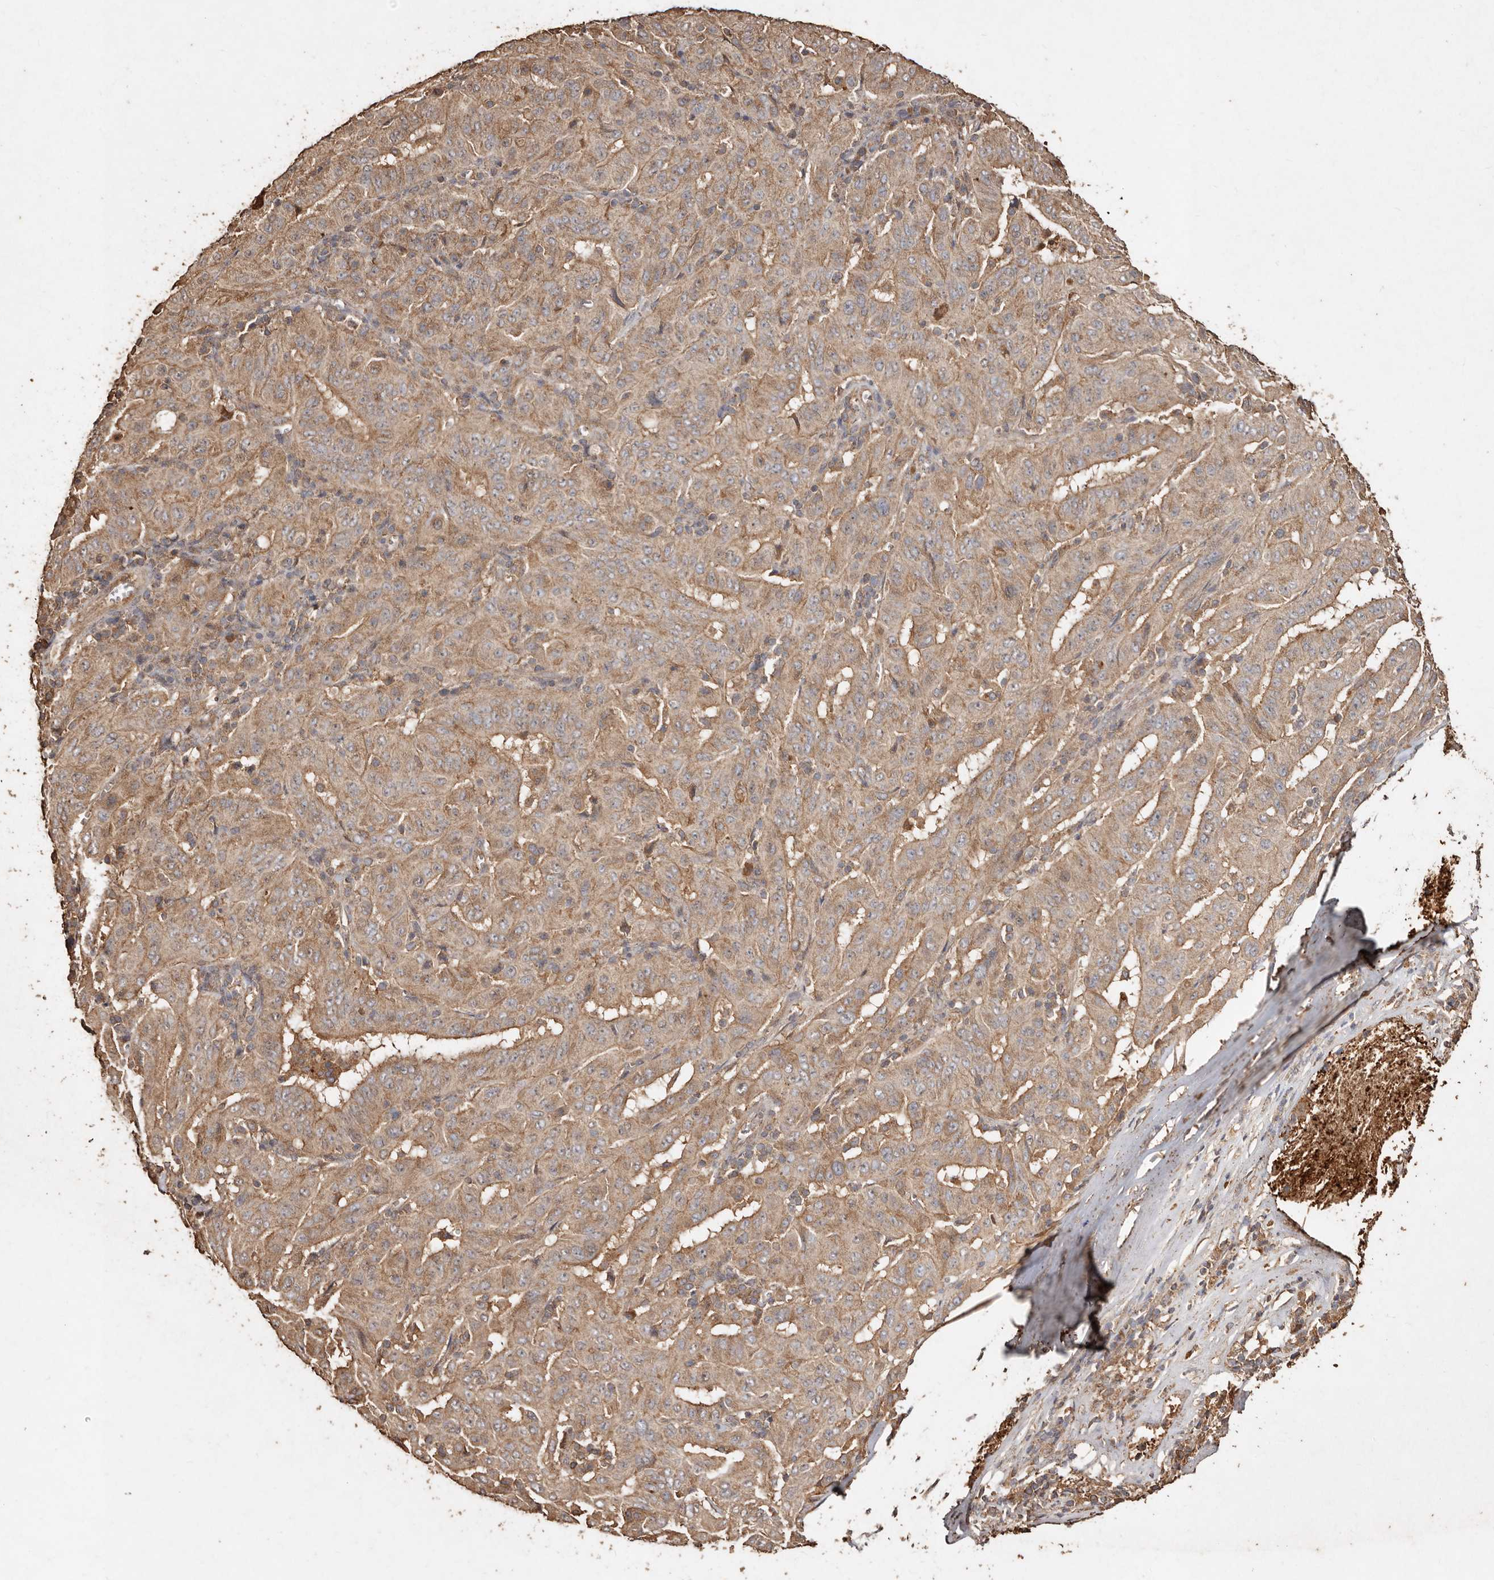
{"staining": {"intensity": "moderate", "quantity": ">75%", "location": "cytoplasmic/membranous"}, "tissue": "pancreatic cancer", "cell_type": "Tumor cells", "image_type": "cancer", "snomed": [{"axis": "morphology", "description": "Adenocarcinoma, NOS"}, {"axis": "topography", "description": "Pancreas"}], "caption": "Immunohistochemical staining of pancreatic adenocarcinoma exhibits medium levels of moderate cytoplasmic/membranous protein staining in approximately >75% of tumor cells.", "gene": "FARS2", "patient": {"sex": "male", "age": 63}}